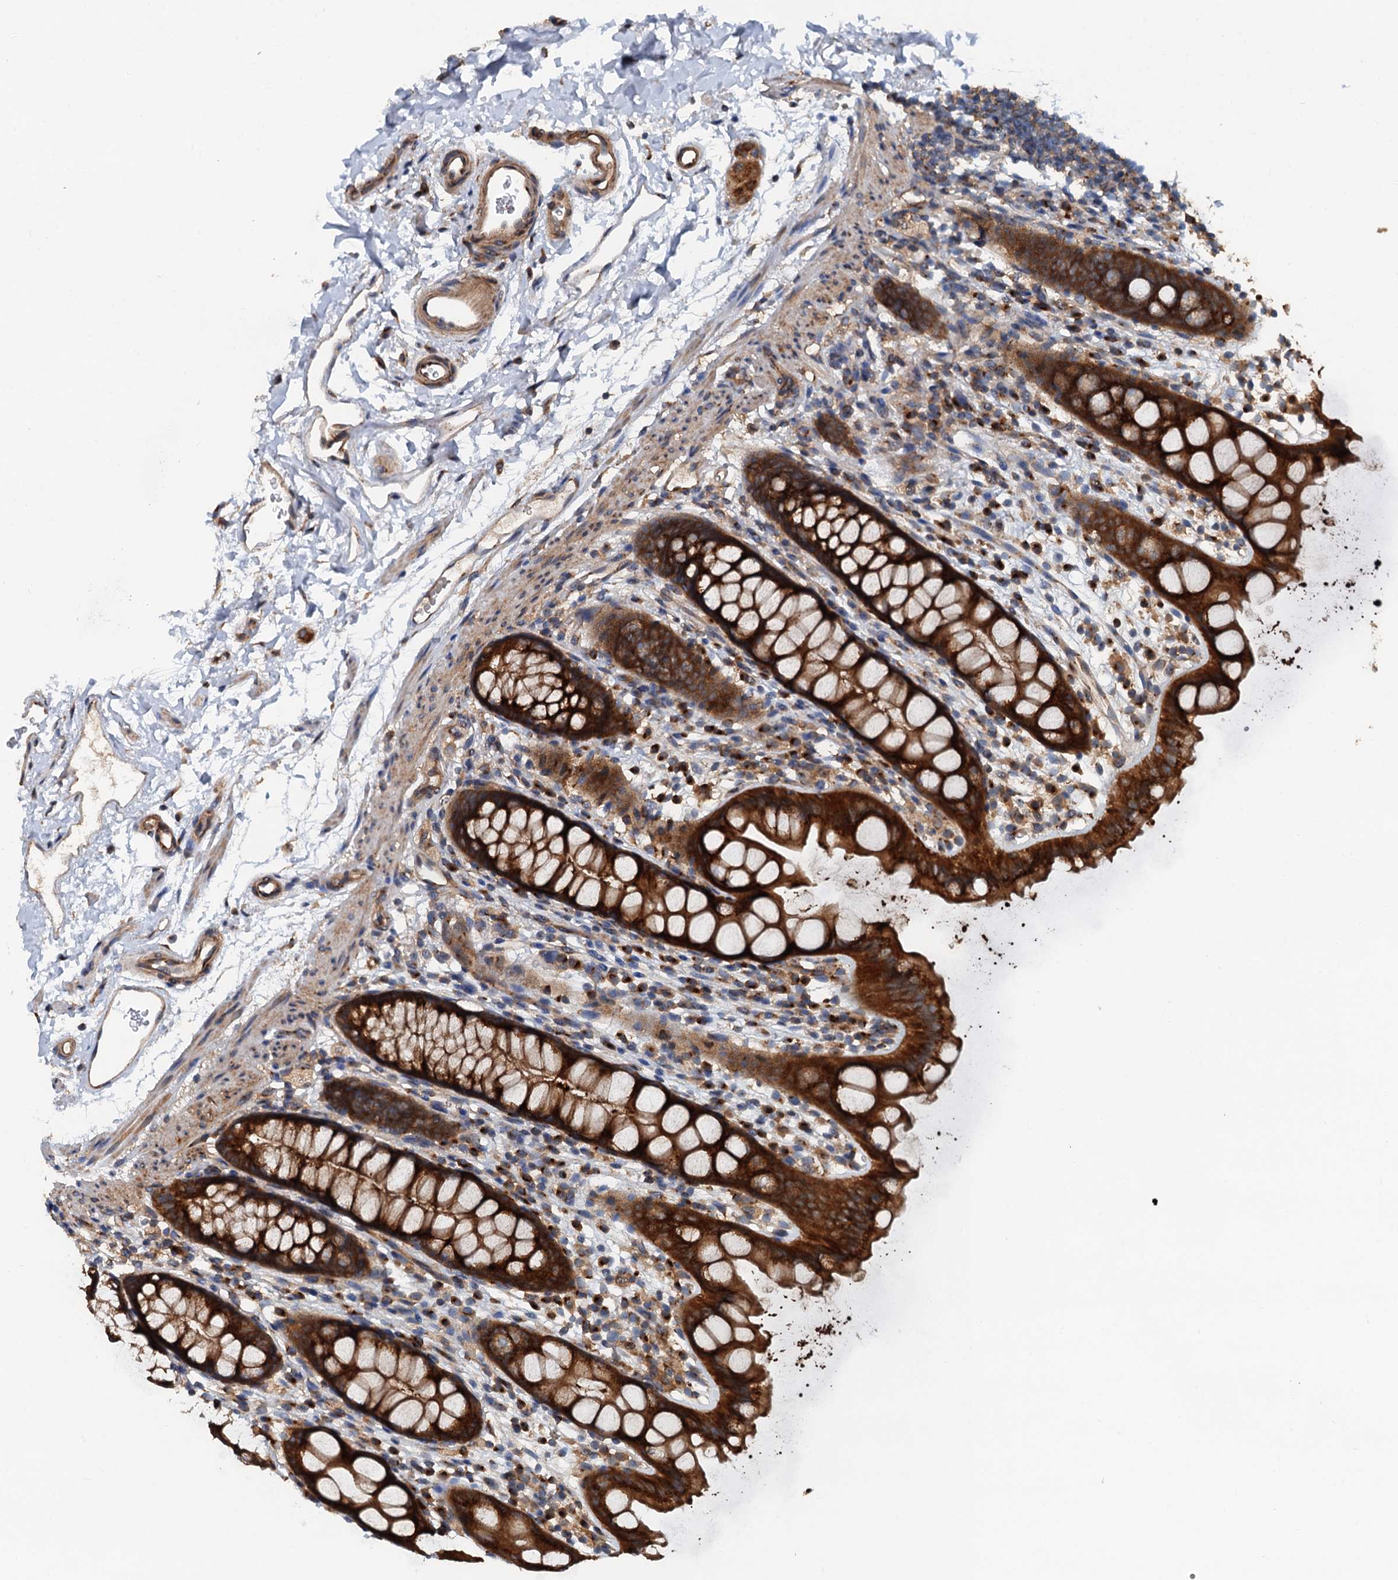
{"staining": {"intensity": "strong", "quantity": ">75%", "location": "cytoplasmic/membranous"}, "tissue": "rectum", "cell_type": "Glandular cells", "image_type": "normal", "snomed": [{"axis": "morphology", "description": "Normal tissue, NOS"}, {"axis": "topography", "description": "Rectum"}], "caption": "This image displays IHC staining of normal human rectum, with high strong cytoplasmic/membranous positivity in approximately >75% of glandular cells.", "gene": "COG3", "patient": {"sex": "female", "age": 65}}